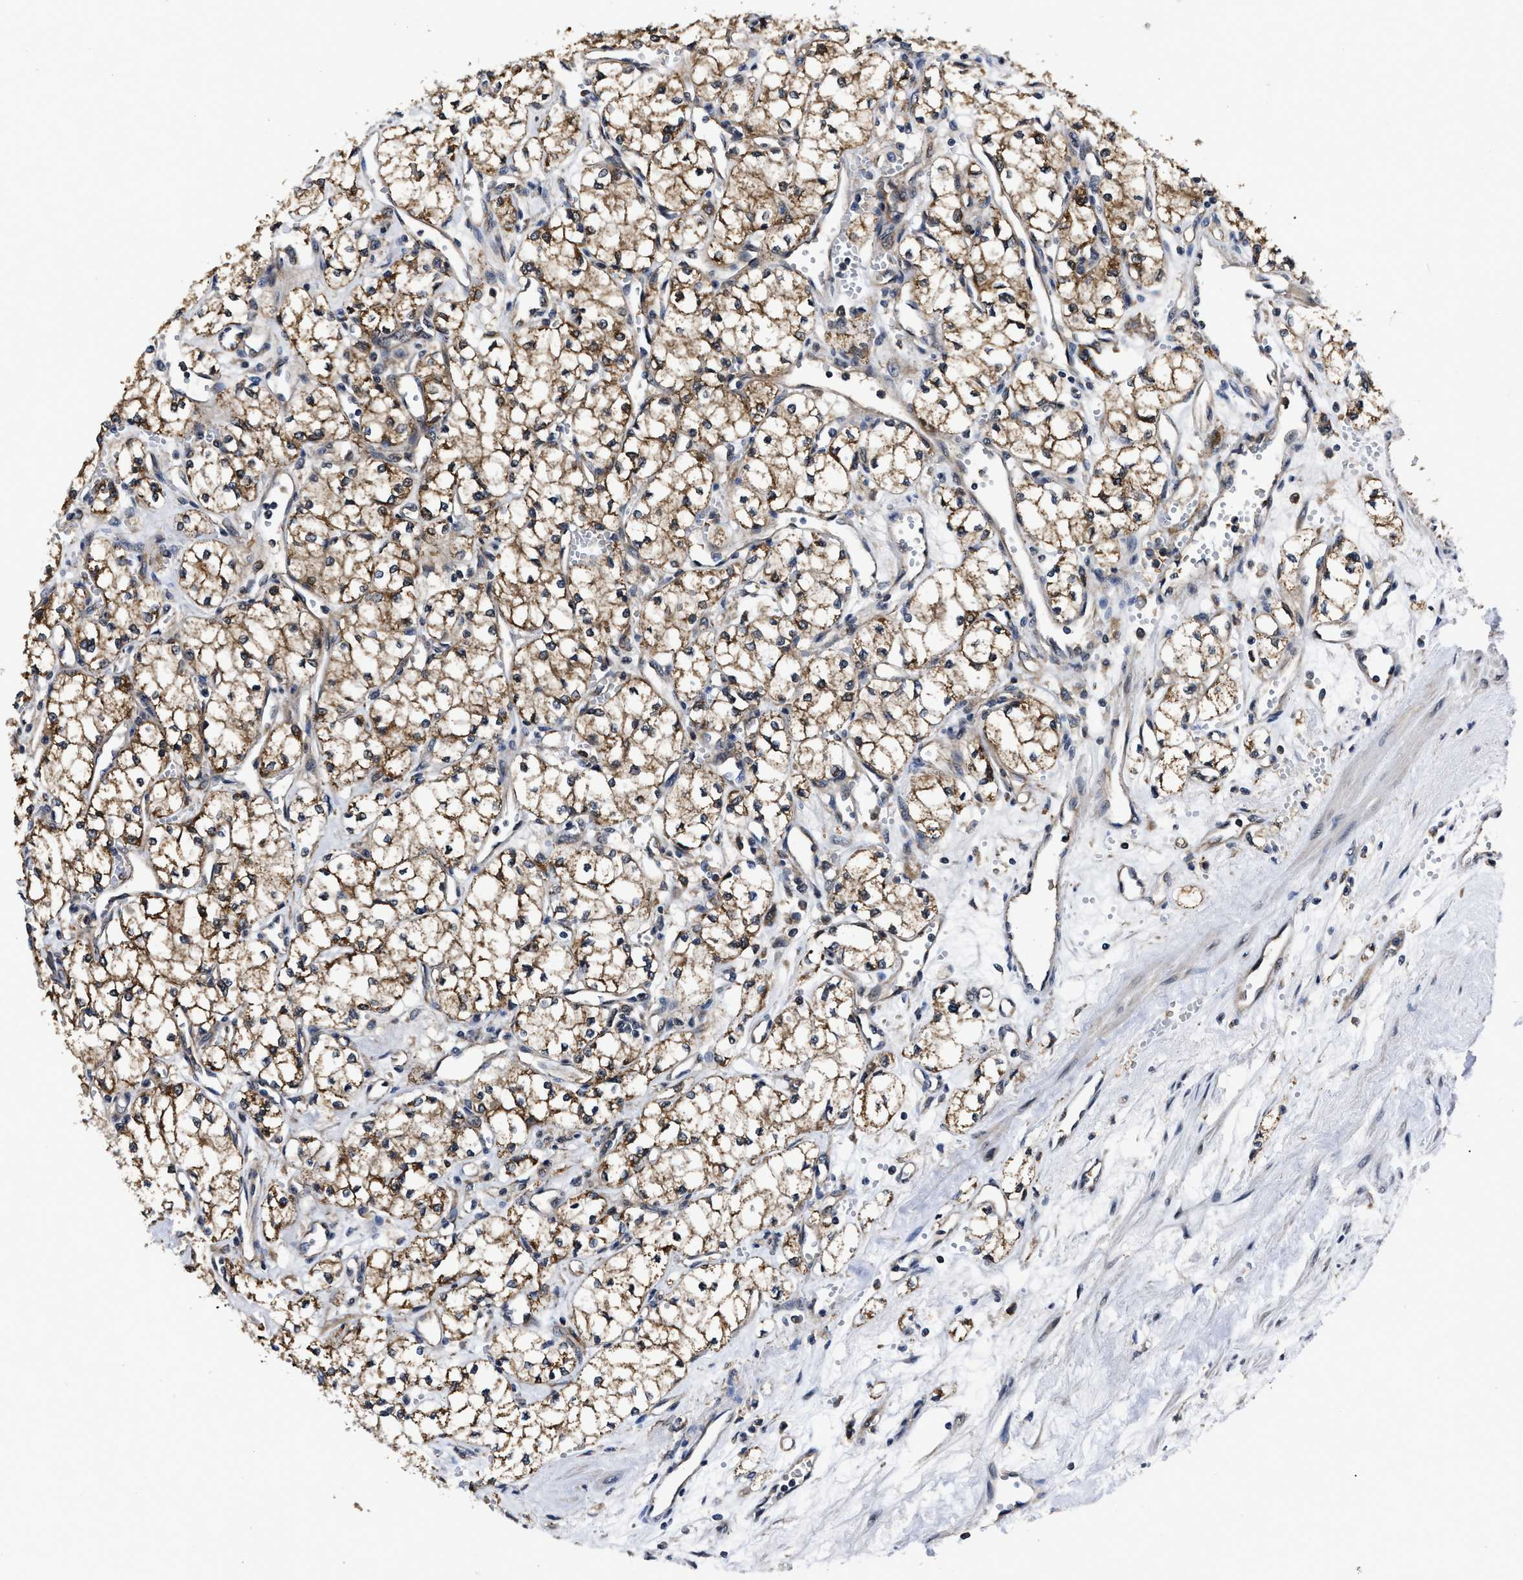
{"staining": {"intensity": "moderate", "quantity": ">75%", "location": "cytoplasmic/membranous"}, "tissue": "renal cancer", "cell_type": "Tumor cells", "image_type": "cancer", "snomed": [{"axis": "morphology", "description": "Adenocarcinoma, NOS"}, {"axis": "topography", "description": "Kidney"}], "caption": "The micrograph displays staining of renal cancer, revealing moderate cytoplasmic/membranous protein positivity (brown color) within tumor cells. The protein of interest is shown in brown color, while the nuclei are stained blue.", "gene": "GET4", "patient": {"sex": "male", "age": 59}}